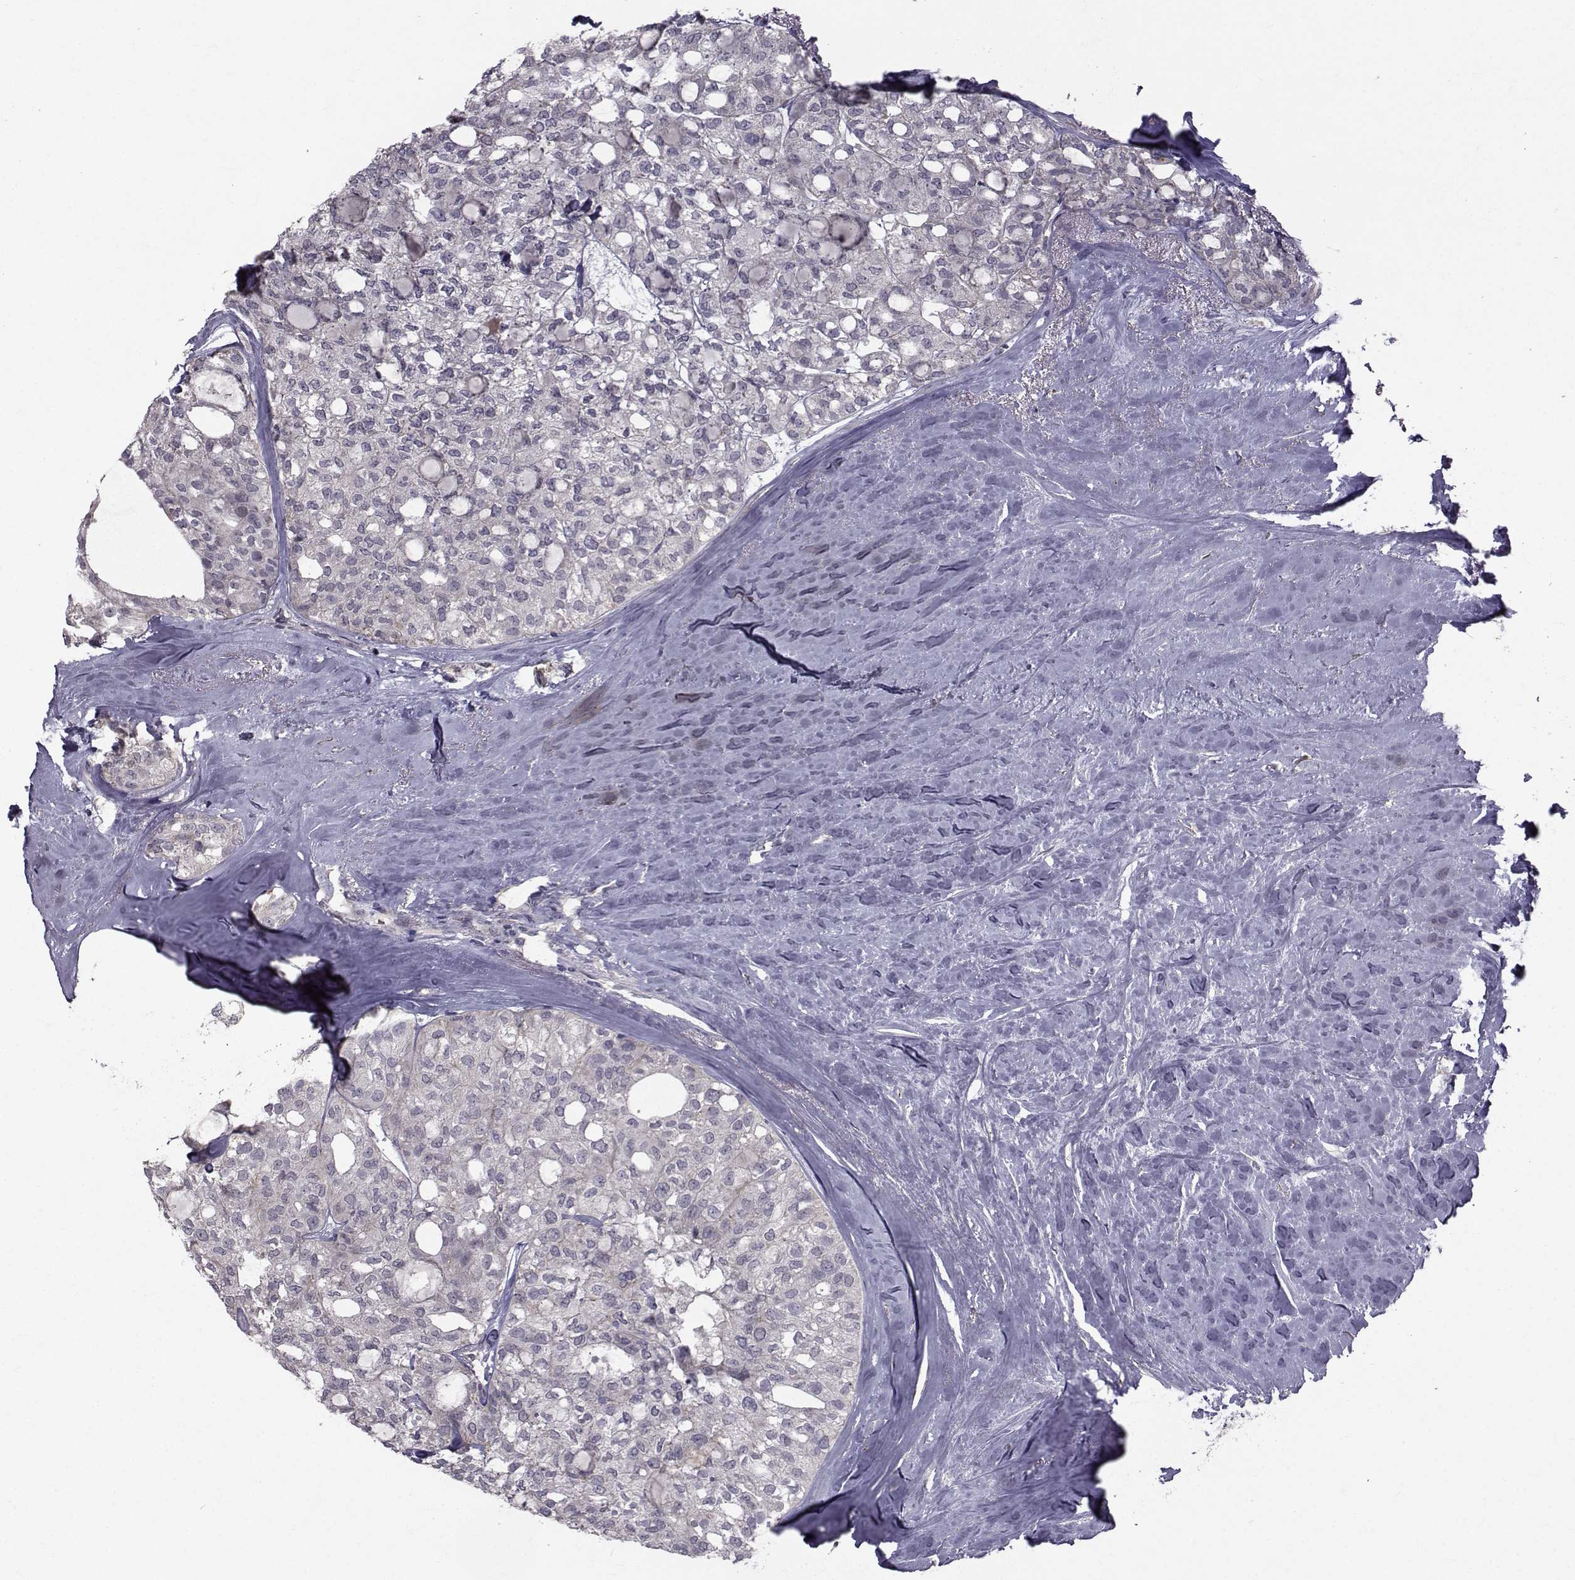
{"staining": {"intensity": "negative", "quantity": "none", "location": "none"}, "tissue": "thyroid cancer", "cell_type": "Tumor cells", "image_type": "cancer", "snomed": [{"axis": "morphology", "description": "Follicular adenoma carcinoma, NOS"}, {"axis": "topography", "description": "Thyroid gland"}], "caption": "Immunohistochemistry of thyroid follicular adenoma carcinoma demonstrates no staining in tumor cells.", "gene": "FDXR", "patient": {"sex": "male", "age": 75}}